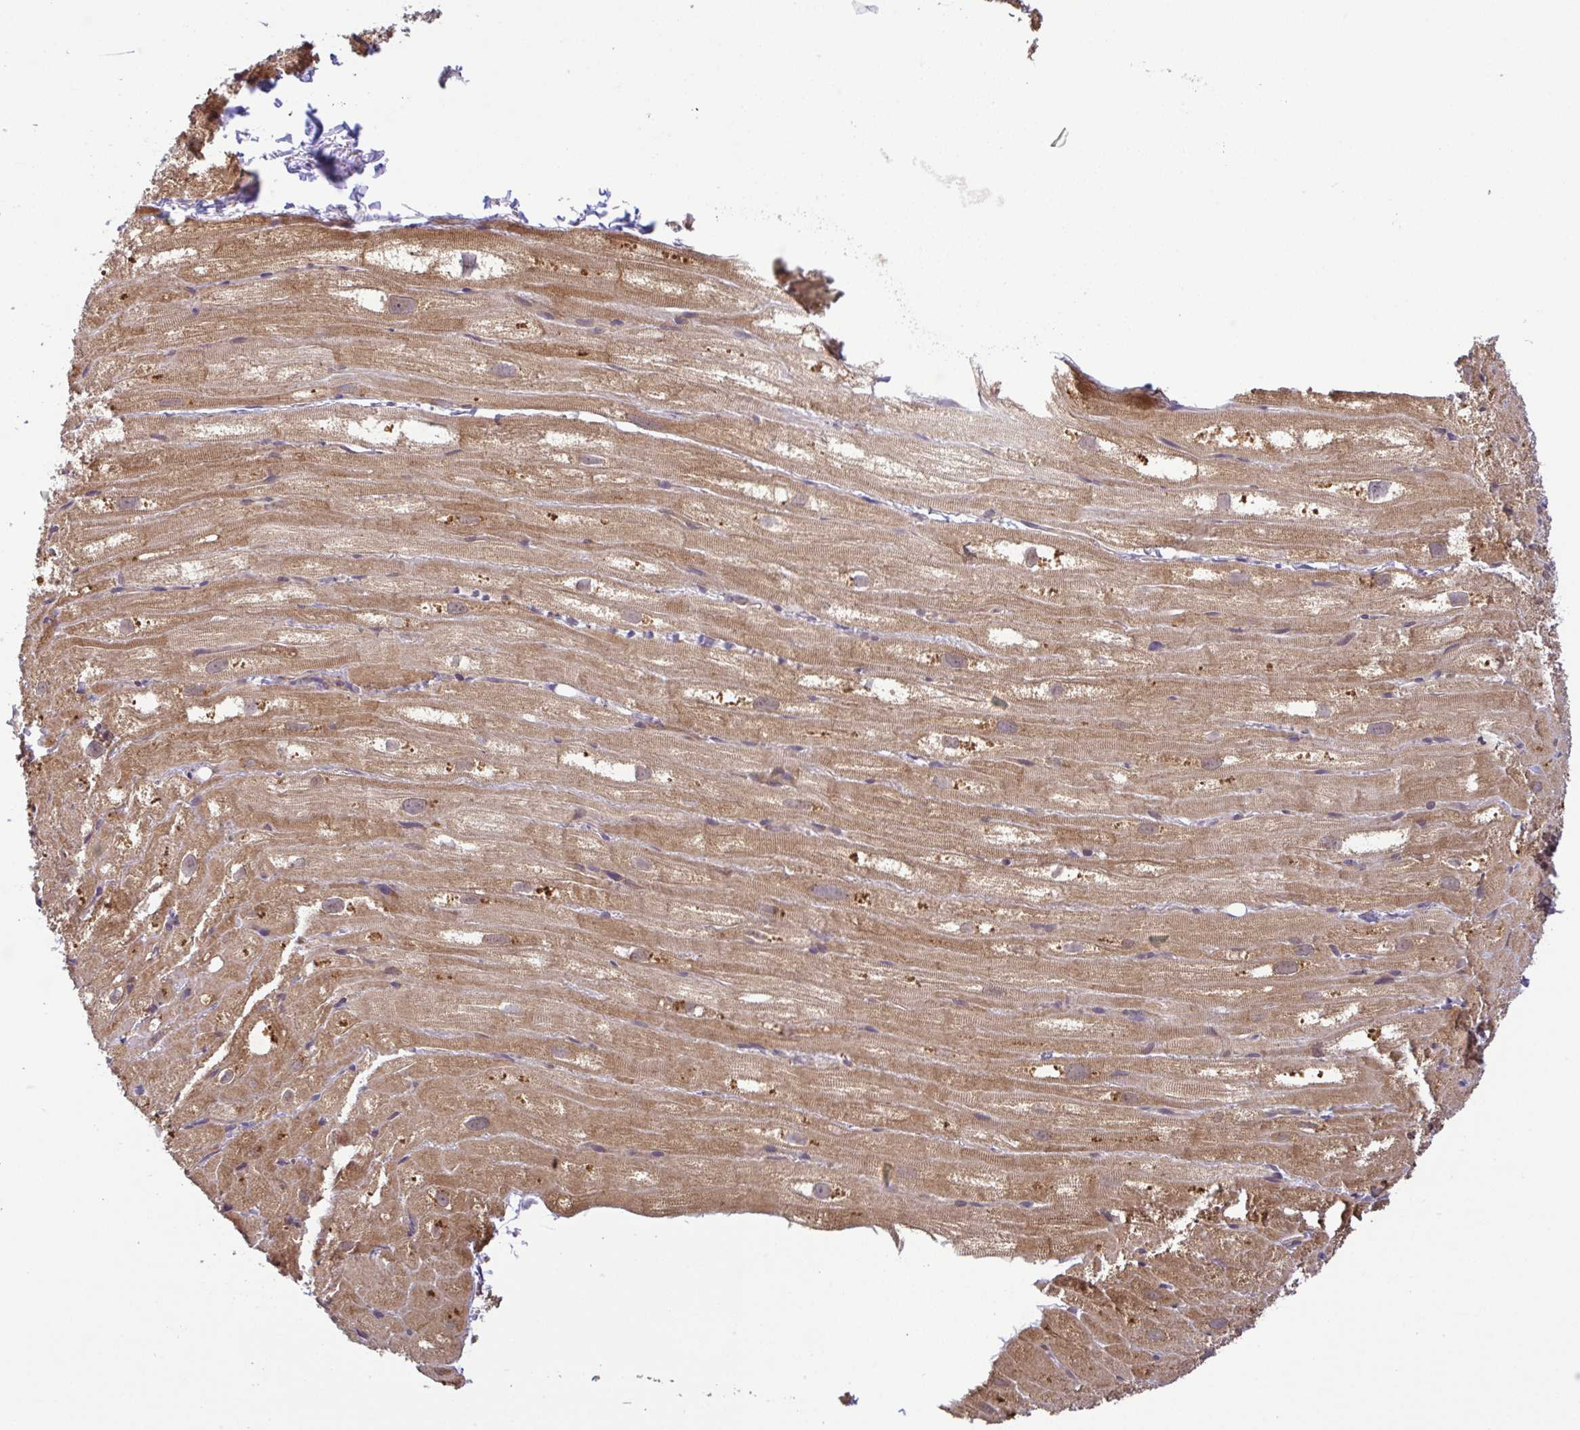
{"staining": {"intensity": "moderate", "quantity": ">75%", "location": "cytoplasmic/membranous"}, "tissue": "heart muscle", "cell_type": "Cardiomyocytes", "image_type": "normal", "snomed": [{"axis": "morphology", "description": "Normal tissue, NOS"}, {"axis": "topography", "description": "Heart"}], "caption": "Normal heart muscle displays moderate cytoplasmic/membranous positivity in about >75% of cardiomyocytes, visualized by immunohistochemistry. (DAB (3,3'-diaminobenzidine) = brown stain, brightfield microscopy at high magnification).", "gene": "UBE4A", "patient": {"sex": "male", "age": 62}}